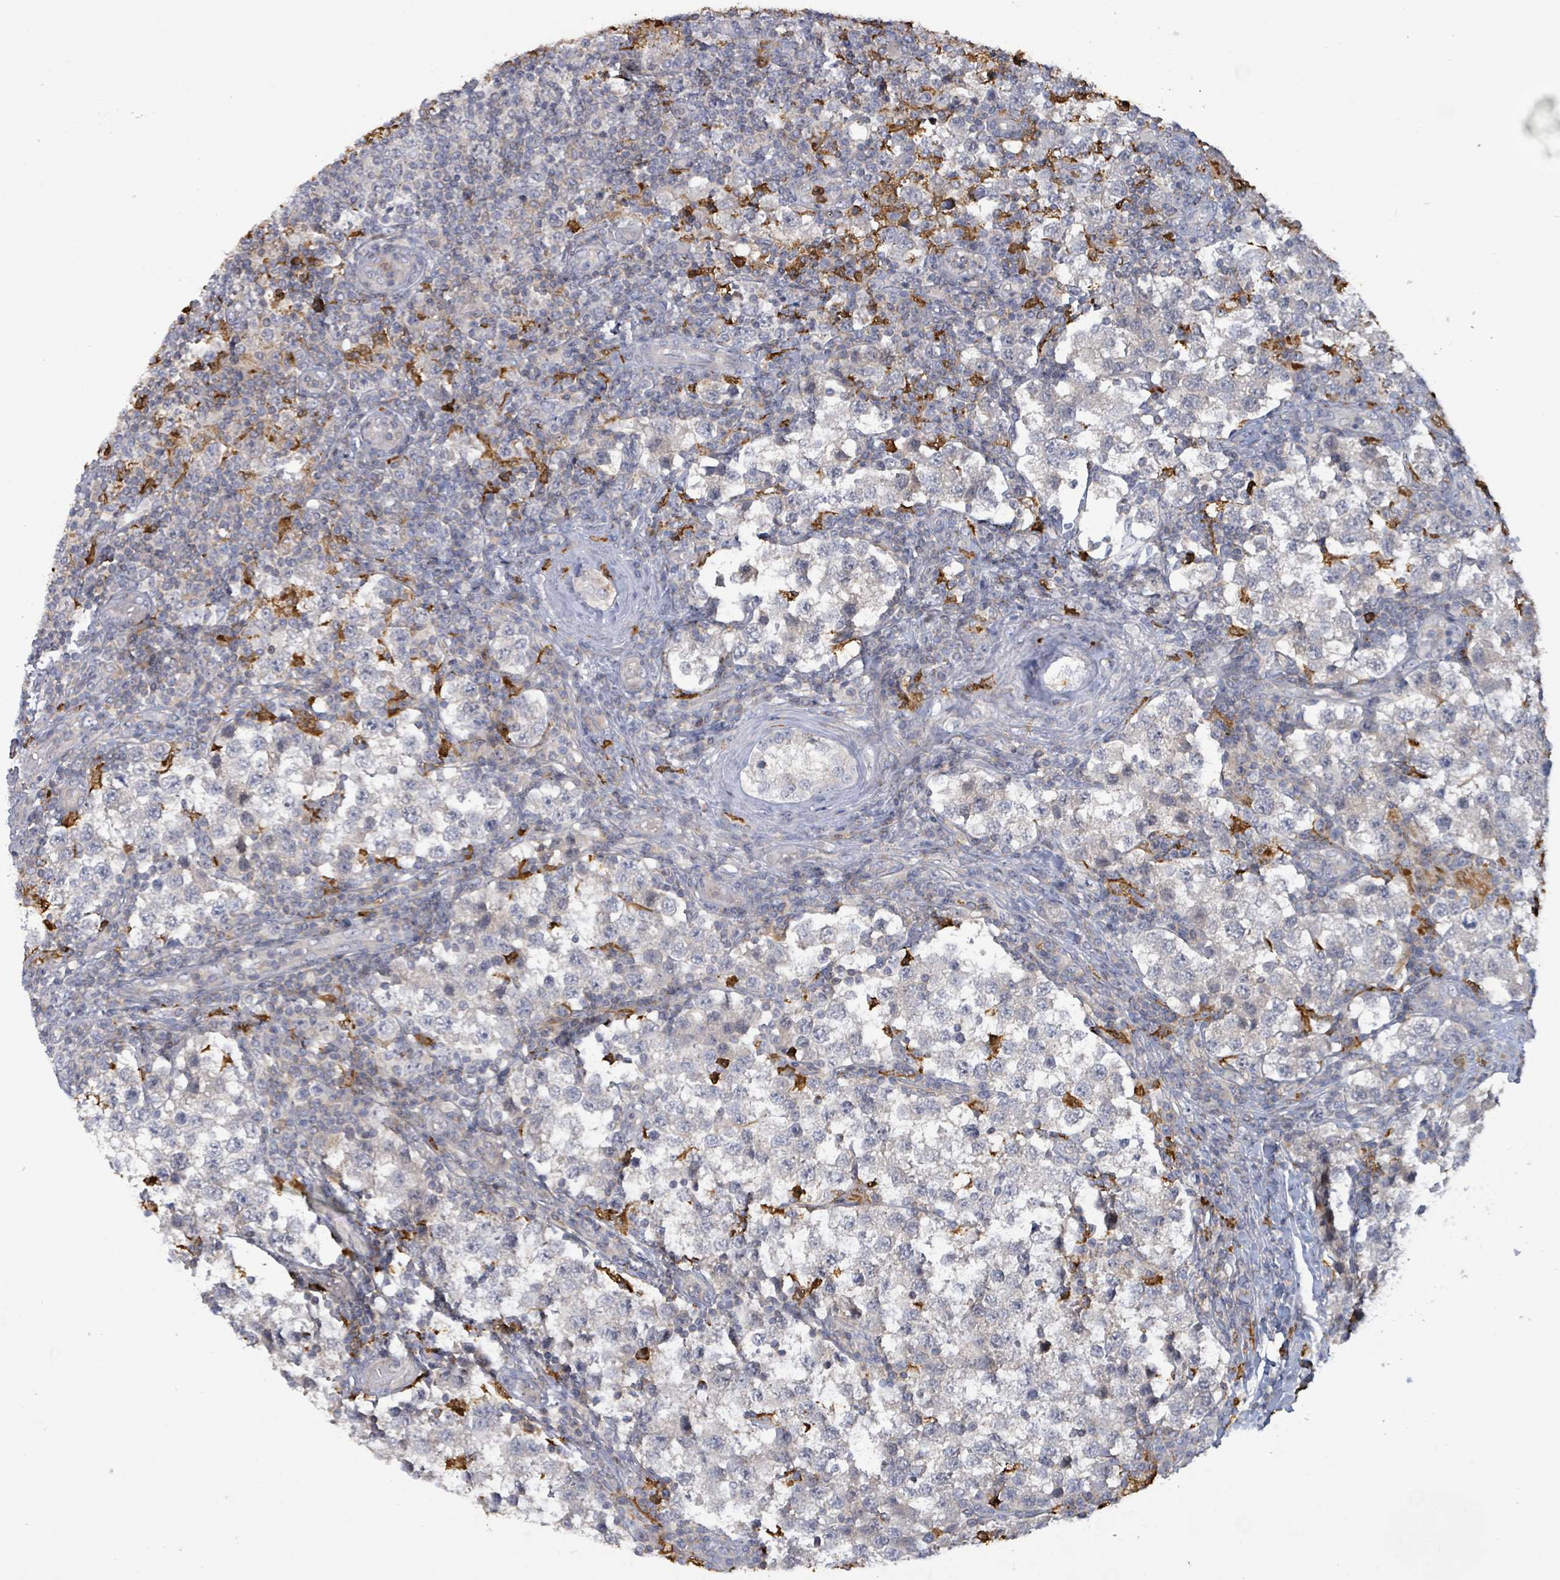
{"staining": {"intensity": "negative", "quantity": "none", "location": "none"}, "tissue": "testis cancer", "cell_type": "Tumor cells", "image_type": "cancer", "snomed": [{"axis": "morphology", "description": "Seminoma, NOS"}, {"axis": "topography", "description": "Testis"}], "caption": "High power microscopy histopathology image of an immunohistochemistry micrograph of testis seminoma, revealing no significant positivity in tumor cells.", "gene": "FAM210A", "patient": {"sex": "male", "age": 34}}